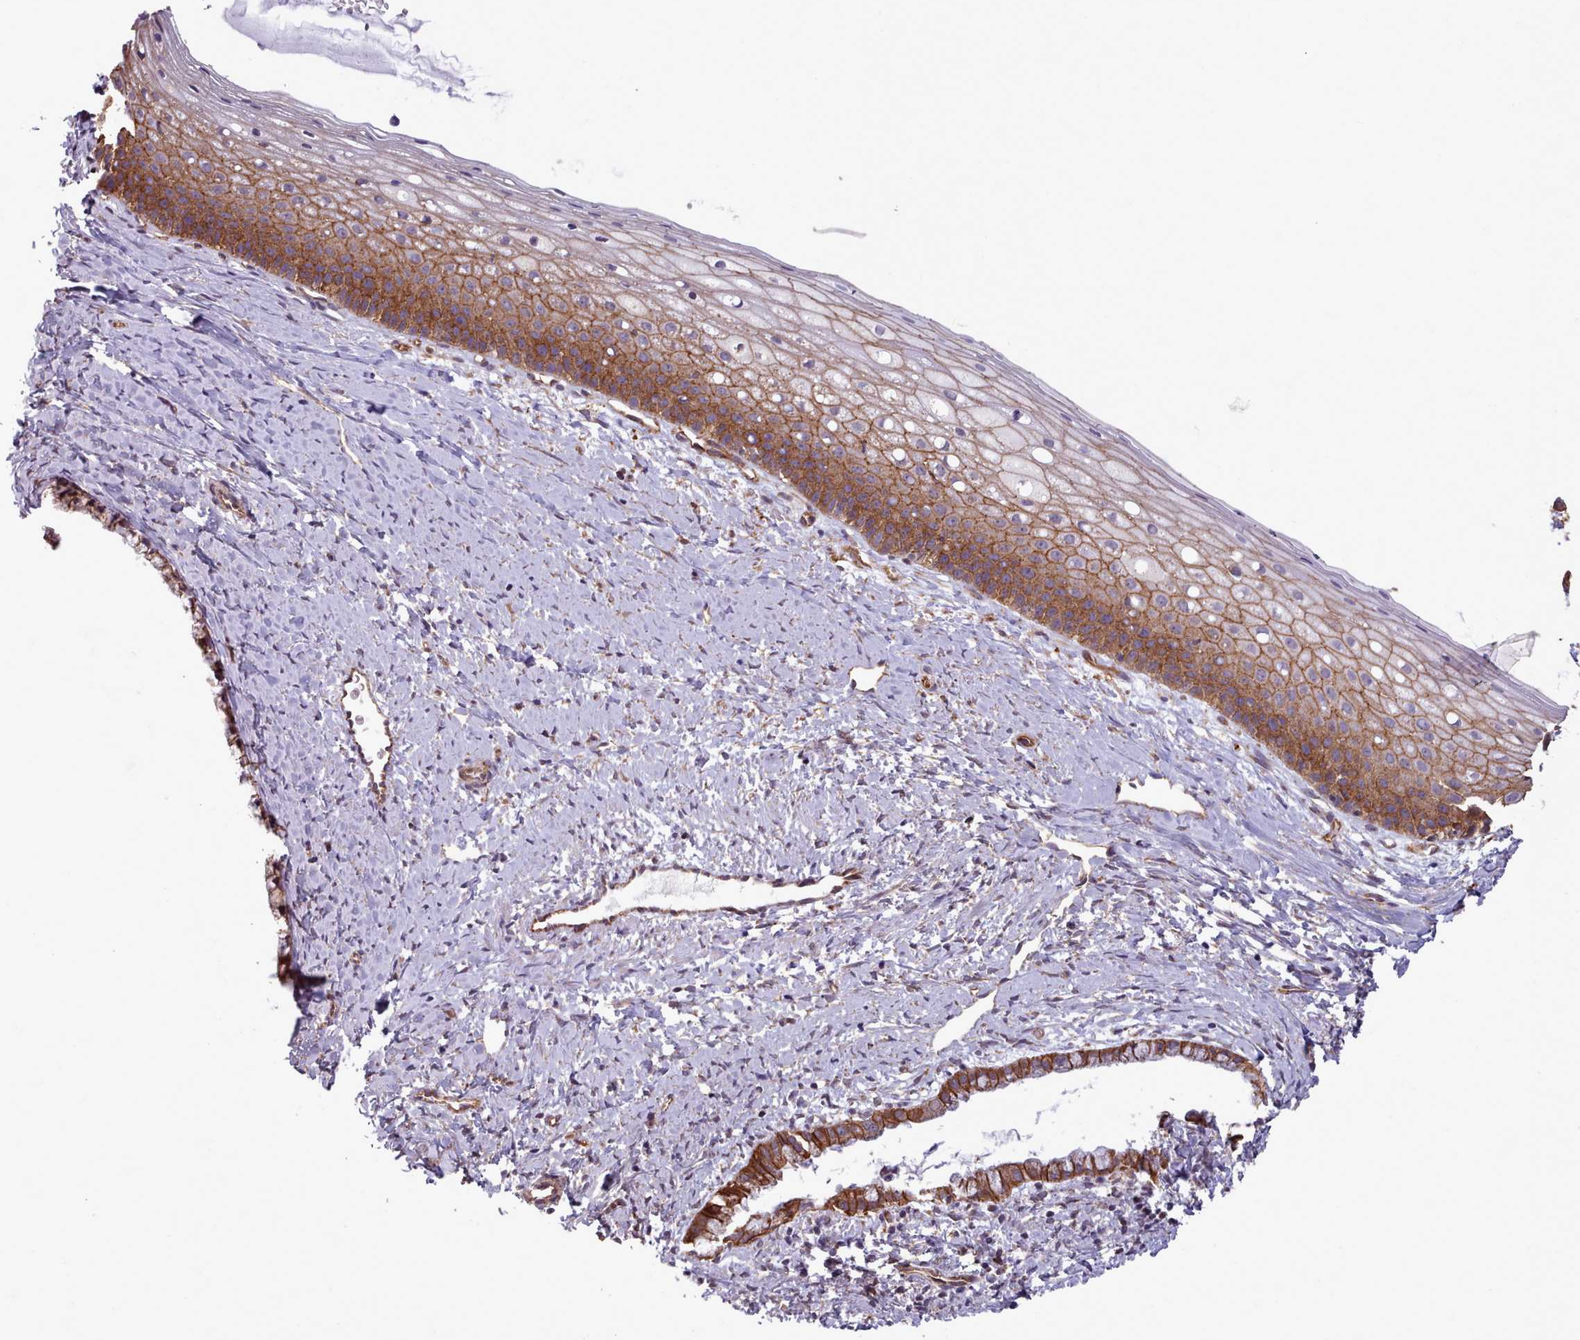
{"staining": {"intensity": "strong", "quantity": ">75%", "location": "cytoplasmic/membranous"}, "tissue": "cervix", "cell_type": "Glandular cells", "image_type": "normal", "snomed": [{"axis": "morphology", "description": "Normal tissue, NOS"}, {"axis": "topography", "description": "Cervix"}], "caption": "Strong cytoplasmic/membranous staining for a protein is seen in about >75% of glandular cells of benign cervix using immunohistochemistry.", "gene": "MRPL46", "patient": {"sex": "female", "age": 57}}